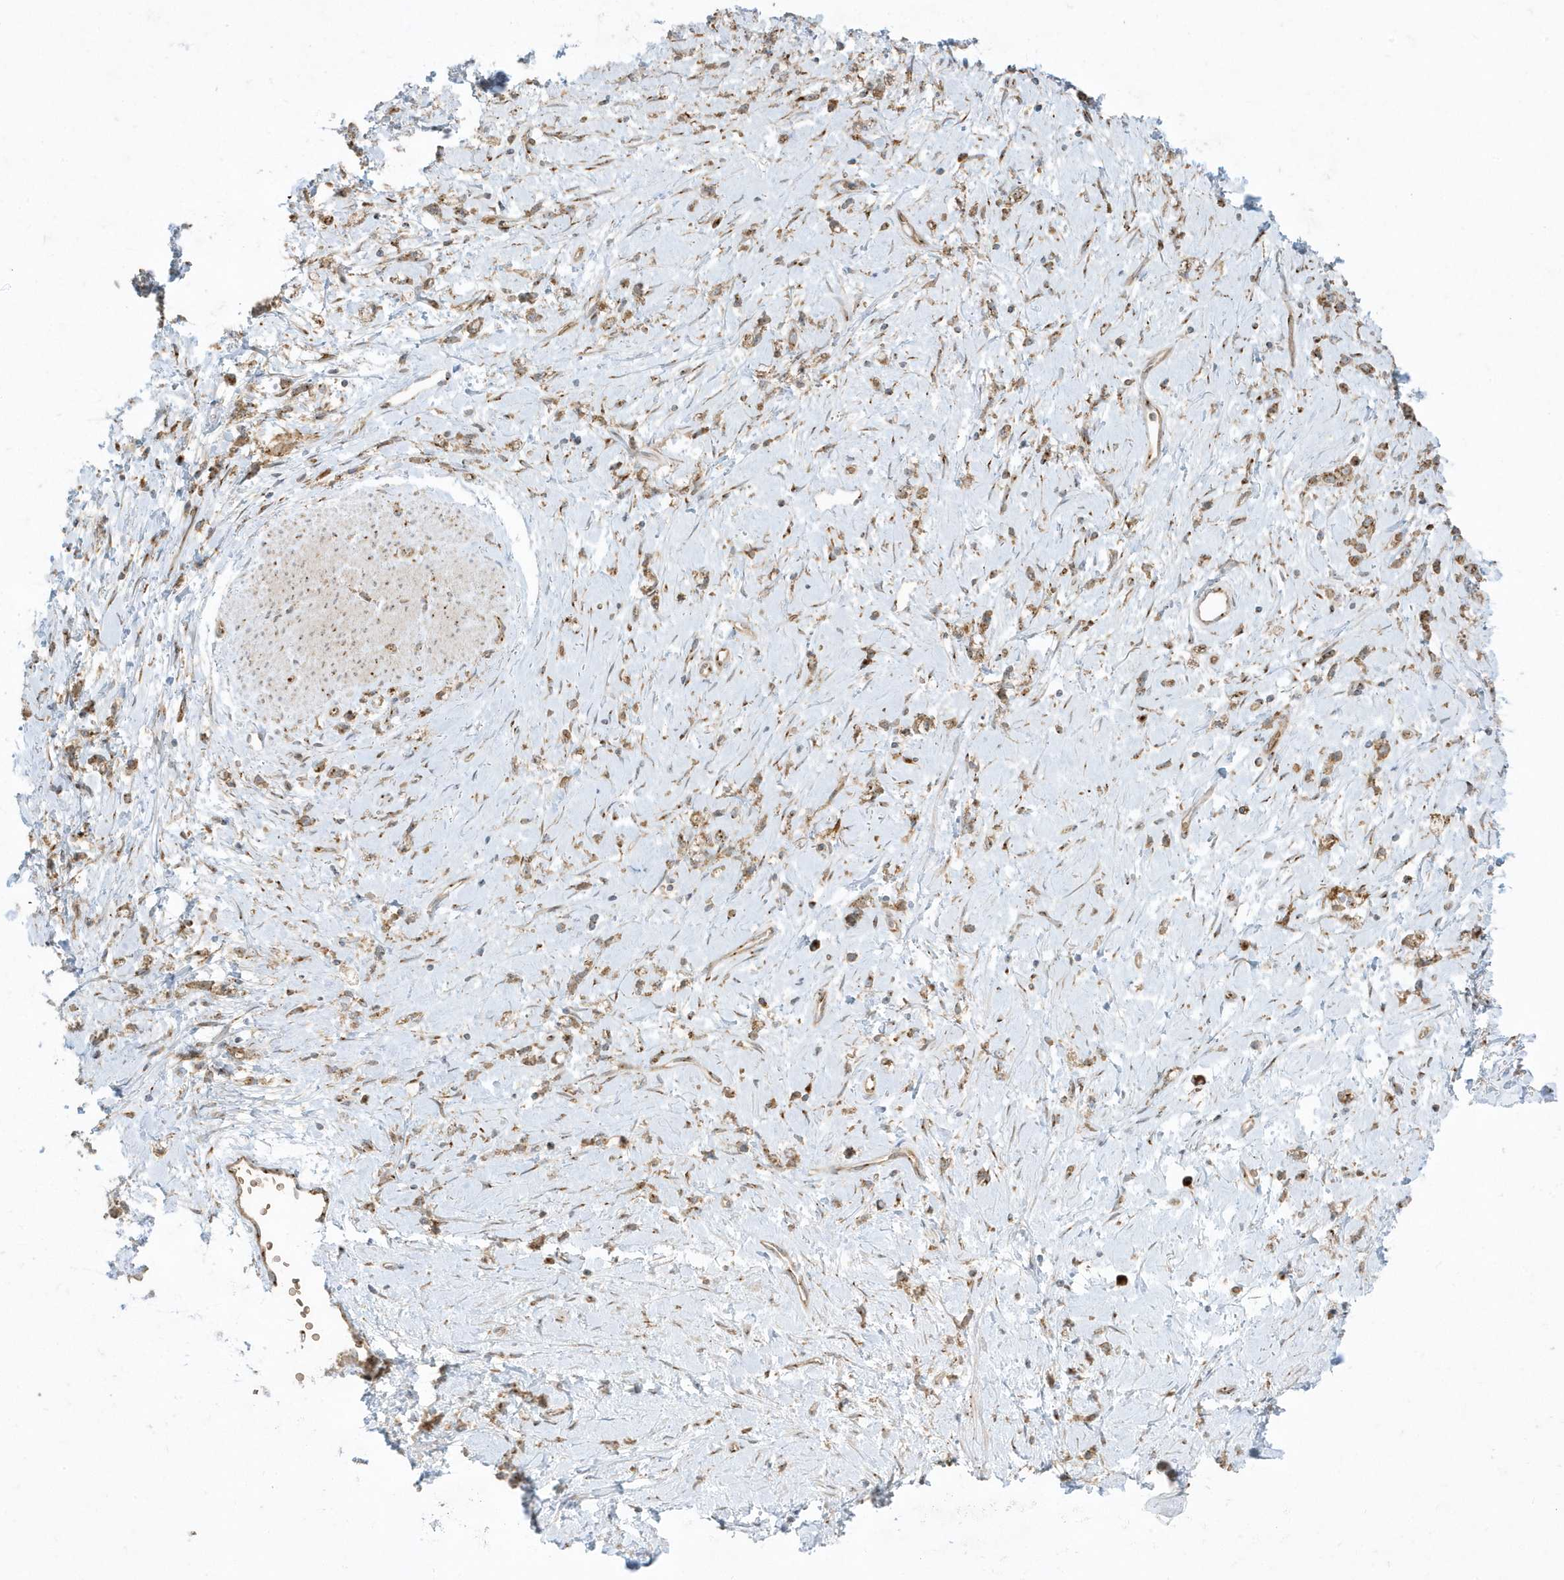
{"staining": {"intensity": "moderate", "quantity": ">75%", "location": "cytoplasmic/membranous"}, "tissue": "stomach cancer", "cell_type": "Tumor cells", "image_type": "cancer", "snomed": [{"axis": "morphology", "description": "Adenocarcinoma, NOS"}, {"axis": "topography", "description": "Stomach"}], "caption": "Stomach cancer (adenocarcinoma) stained for a protein shows moderate cytoplasmic/membranous positivity in tumor cells.", "gene": "RPP40", "patient": {"sex": "female", "age": 60}}